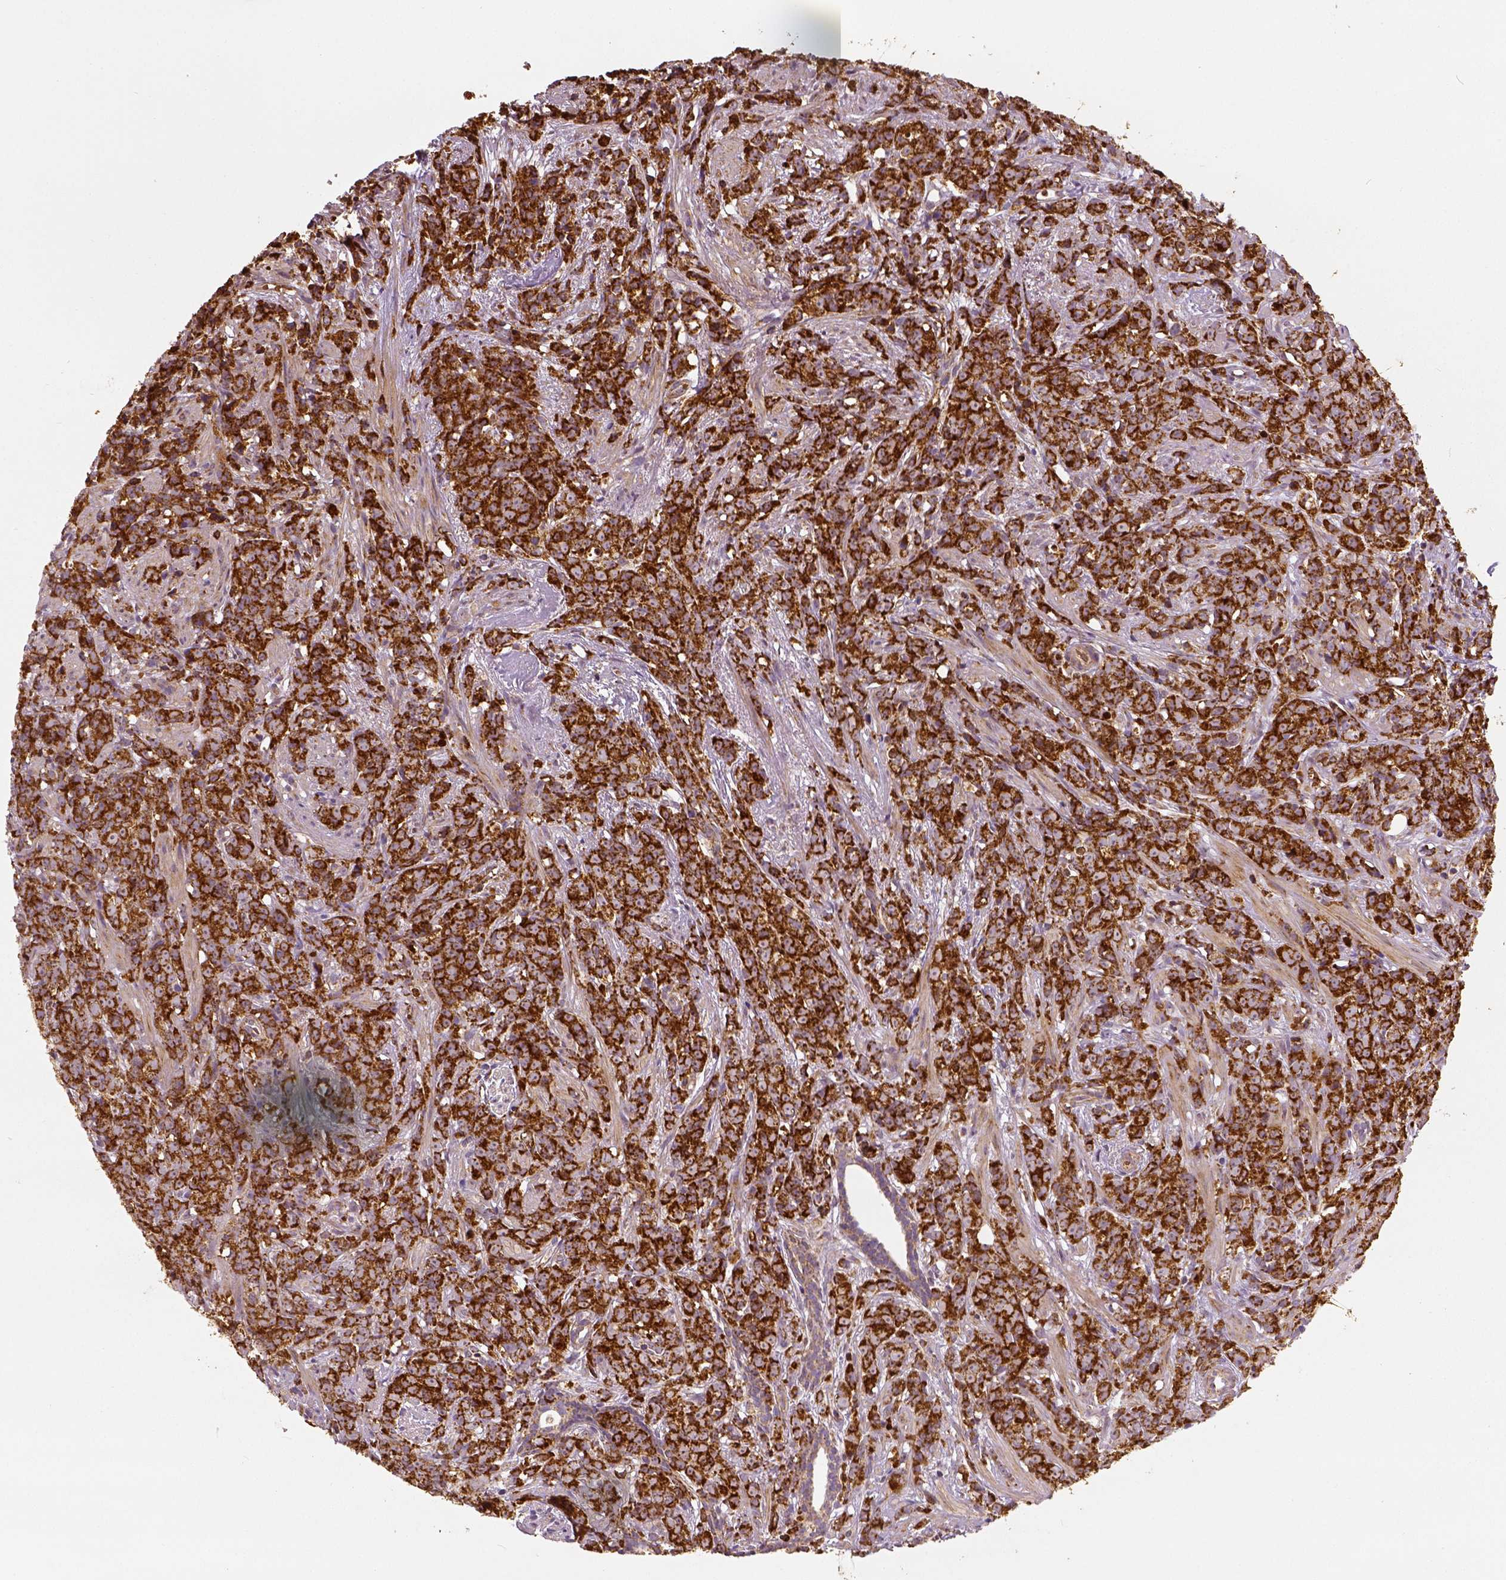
{"staining": {"intensity": "strong", "quantity": ">75%", "location": "cytoplasmic/membranous"}, "tissue": "prostate cancer", "cell_type": "Tumor cells", "image_type": "cancer", "snomed": [{"axis": "morphology", "description": "Adenocarcinoma, High grade"}, {"axis": "topography", "description": "Prostate"}], "caption": "Prostate cancer stained for a protein demonstrates strong cytoplasmic/membranous positivity in tumor cells.", "gene": "PGAM5", "patient": {"sex": "male", "age": 81}}